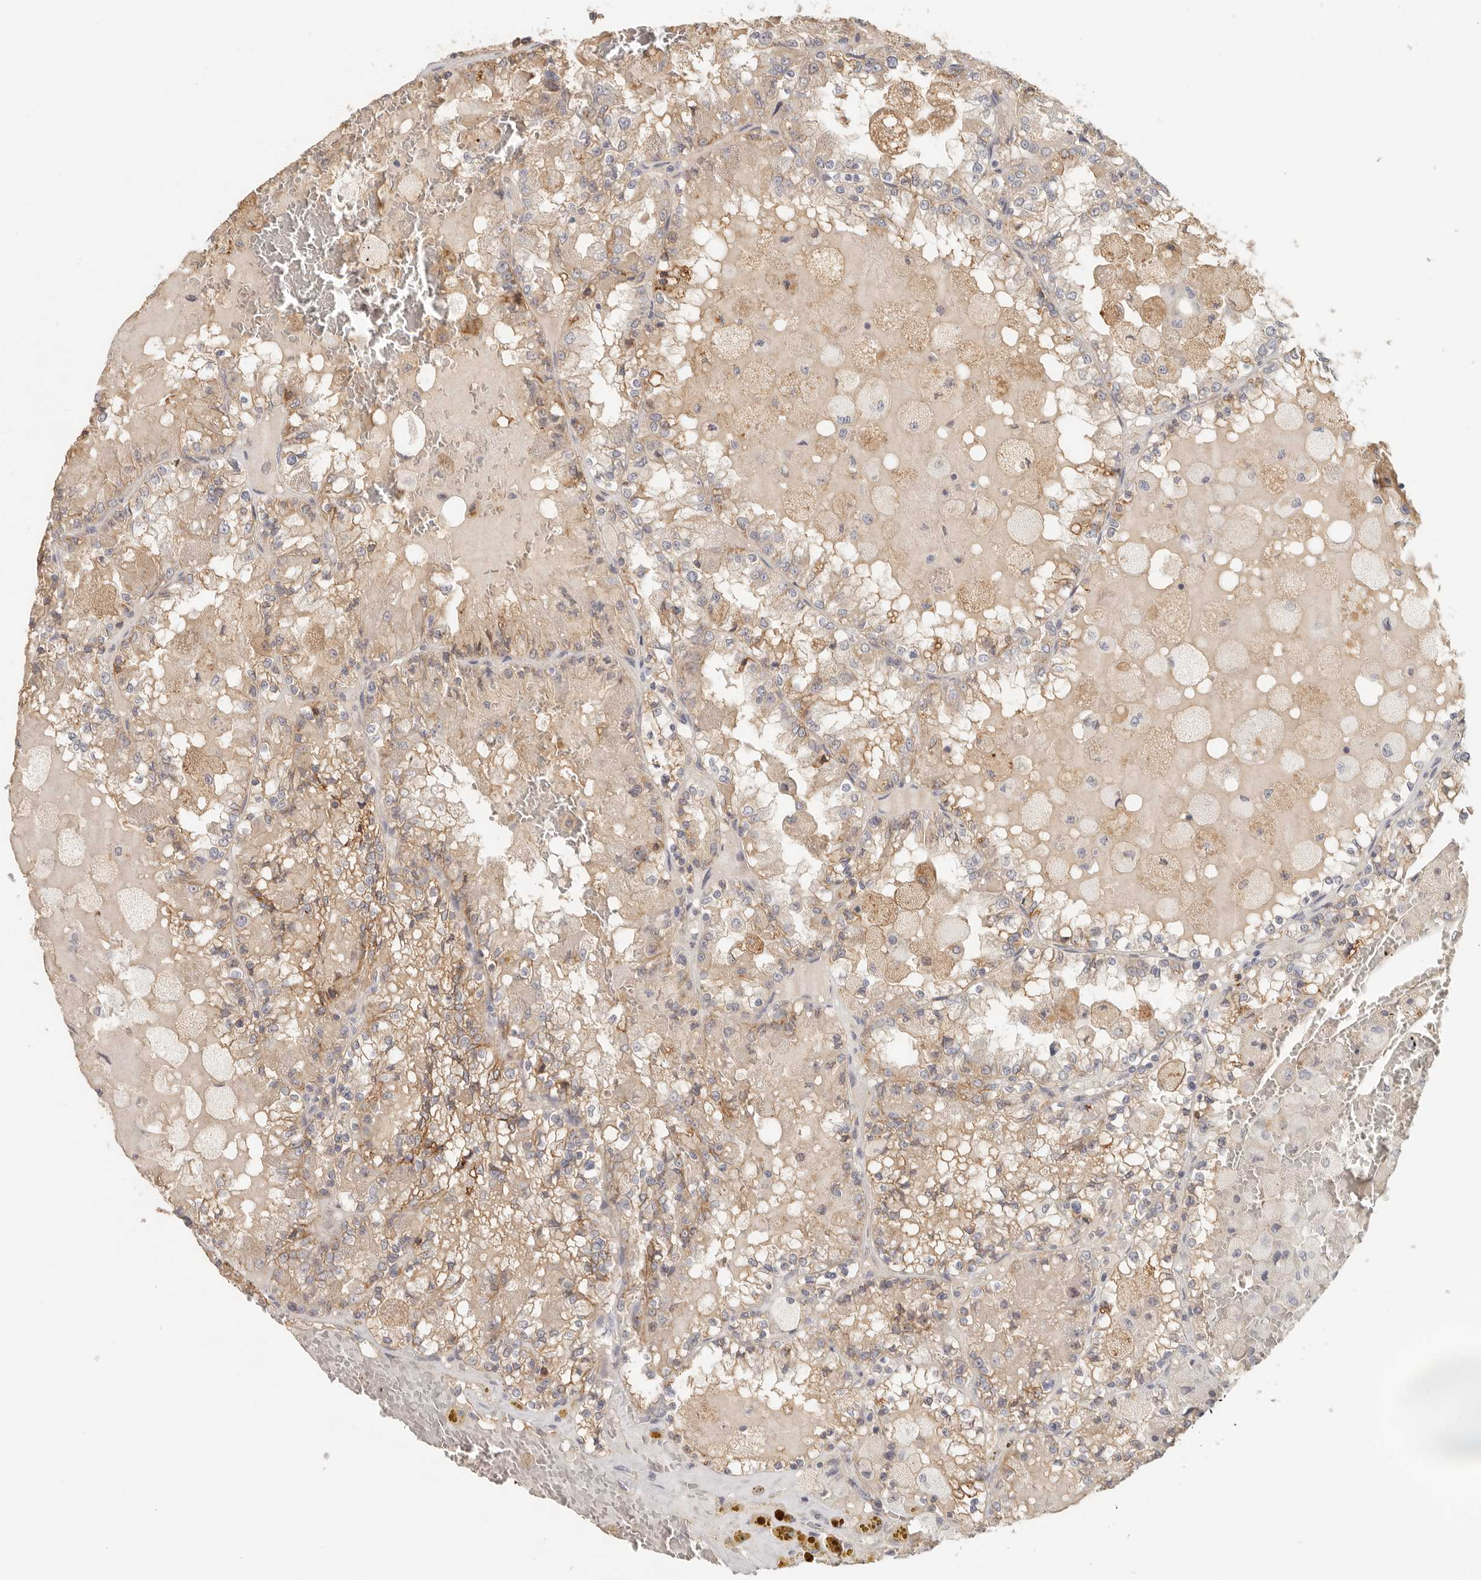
{"staining": {"intensity": "moderate", "quantity": ">75%", "location": "cytoplasmic/membranous"}, "tissue": "renal cancer", "cell_type": "Tumor cells", "image_type": "cancer", "snomed": [{"axis": "morphology", "description": "Adenocarcinoma, NOS"}, {"axis": "topography", "description": "Kidney"}], "caption": "Immunohistochemical staining of human renal adenocarcinoma reveals medium levels of moderate cytoplasmic/membranous protein expression in about >75% of tumor cells.", "gene": "ANXA9", "patient": {"sex": "female", "age": 56}}